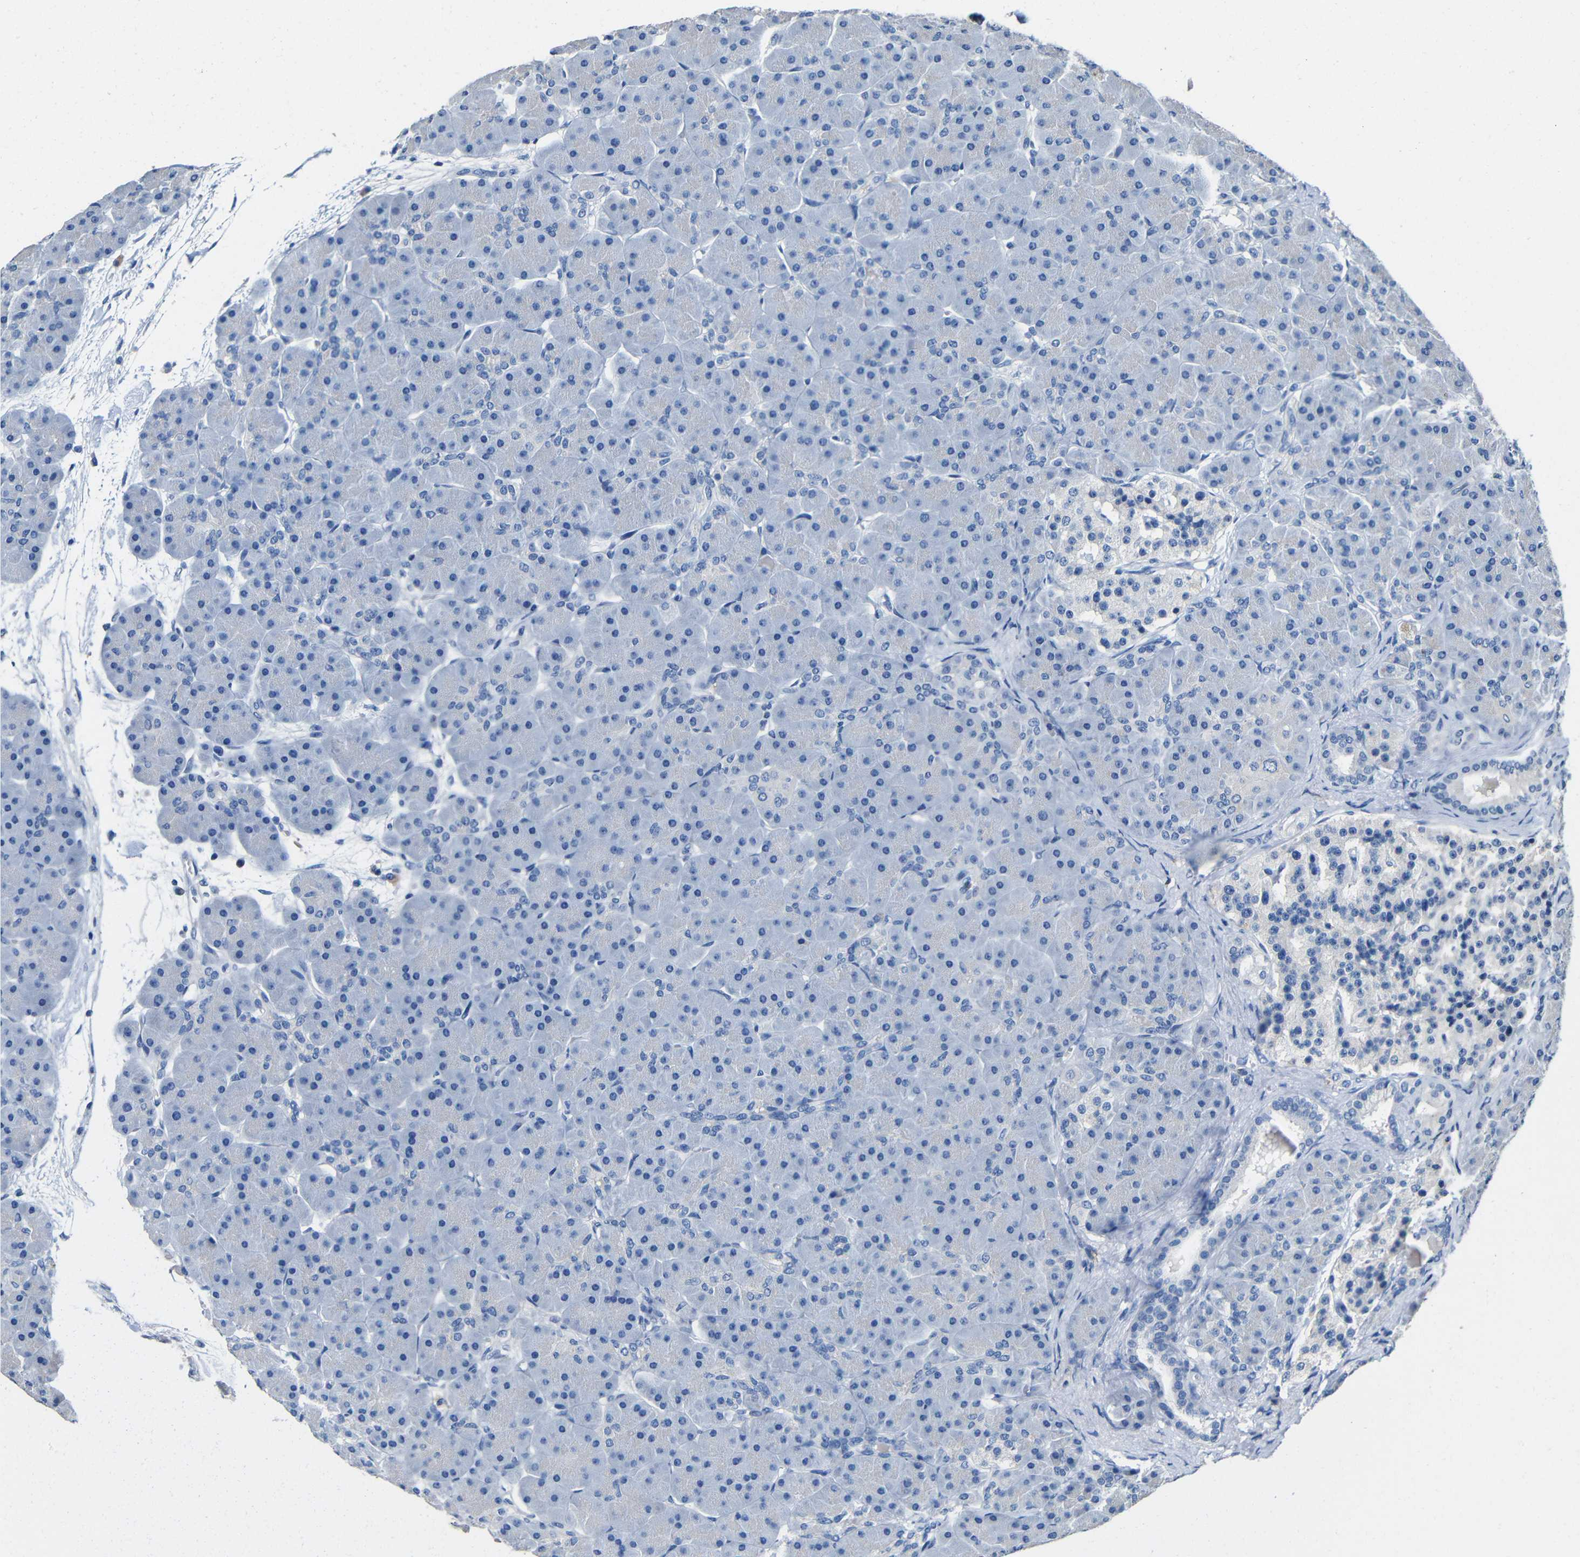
{"staining": {"intensity": "negative", "quantity": "none", "location": "none"}, "tissue": "pancreas", "cell_type": "Exocrine glandular cells", "image_type": "normal", "snomed": [{"axis": "morphology", "description": "Normal tissue, NOS"}, {"axis": "topography", "description": "Pancreas"}], "caption": "Exocrine glandular cells are negative for protein expression in unremarkable human pancreas. The staining was performed using DAB to visualize the protein expression in brown, while the nuclei were stained in blue with hematoxylin (Magnification: 20x).", "gene": "ACKR2", "patient": {"sex": "male", "age": 66}}